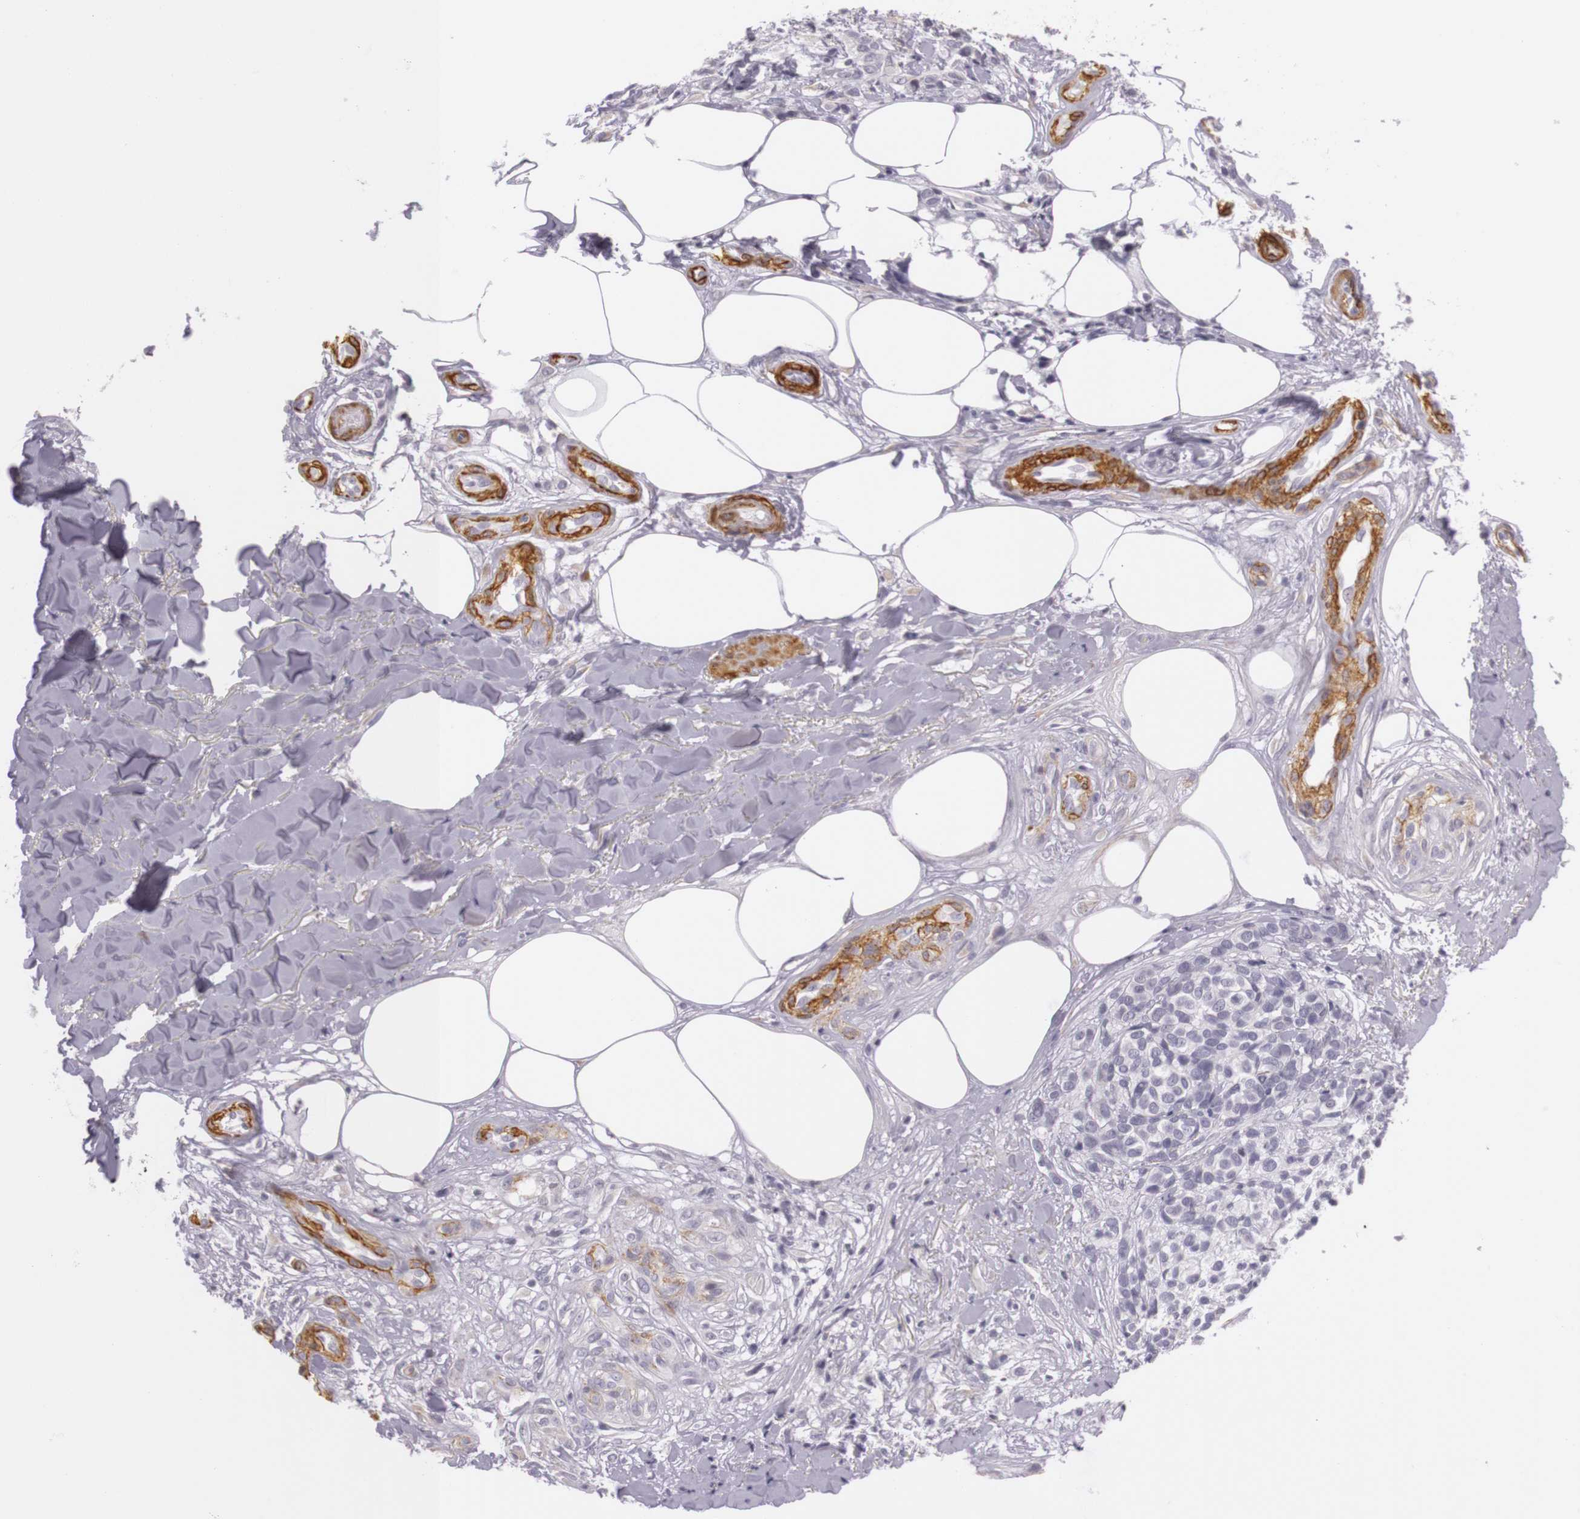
{"staining": {"intensity": "negative", "quantity": "none", "location": "none"}, "tissue": "melanoma", "cell_type": "Tumor cells", "image_type": "cancer", "snomed": [{"axis": "morphology", "description": "Malignant melanoma, NOS"}, {"axis": "topography", "description": "Skin"}], "caption": "There is no significant staining in tumor cells of malignant melanoma. Nuclei are stained in blue.", "gene": "CNTN2", "patient": {"sex": "female", "age": 85}}